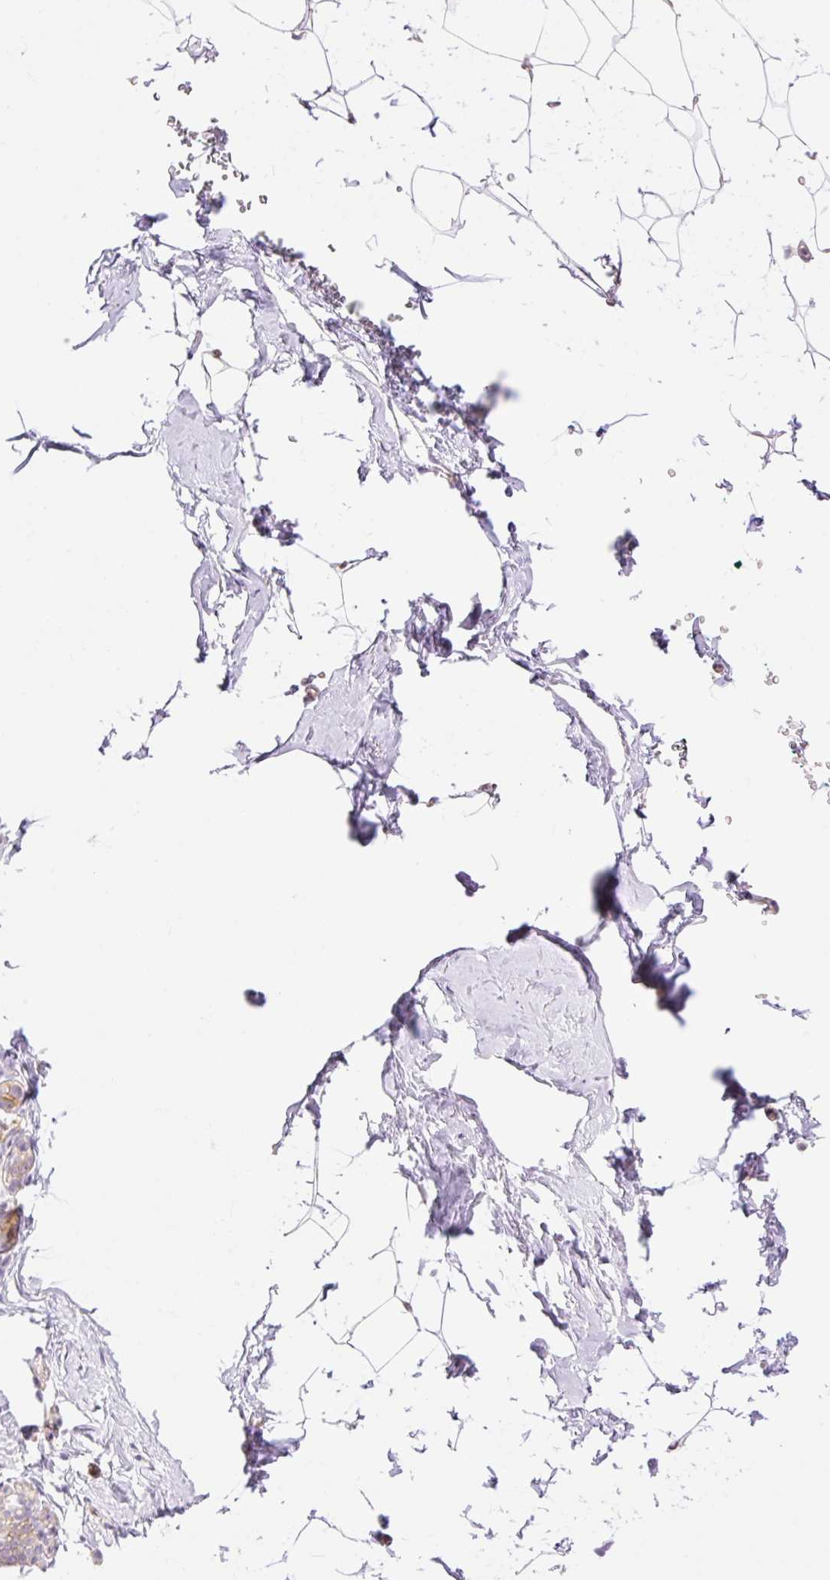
{"staining": {"intensity": "negative", "quantity": "none", "location": "none"}, "tissue": "breast", "cell_type": "Adipocytes", "image_type": "normal", "snomed": [{"axis": "morphology", "description": "Normal tissue, NOS"}, {"axis": "topography", "description": "Breast"}], "caption": "Breast stained for a protein using IHC displays no positivity adipocytes.", "gene": "GRID2", "patient": {"sex": "female", "age": 32}}